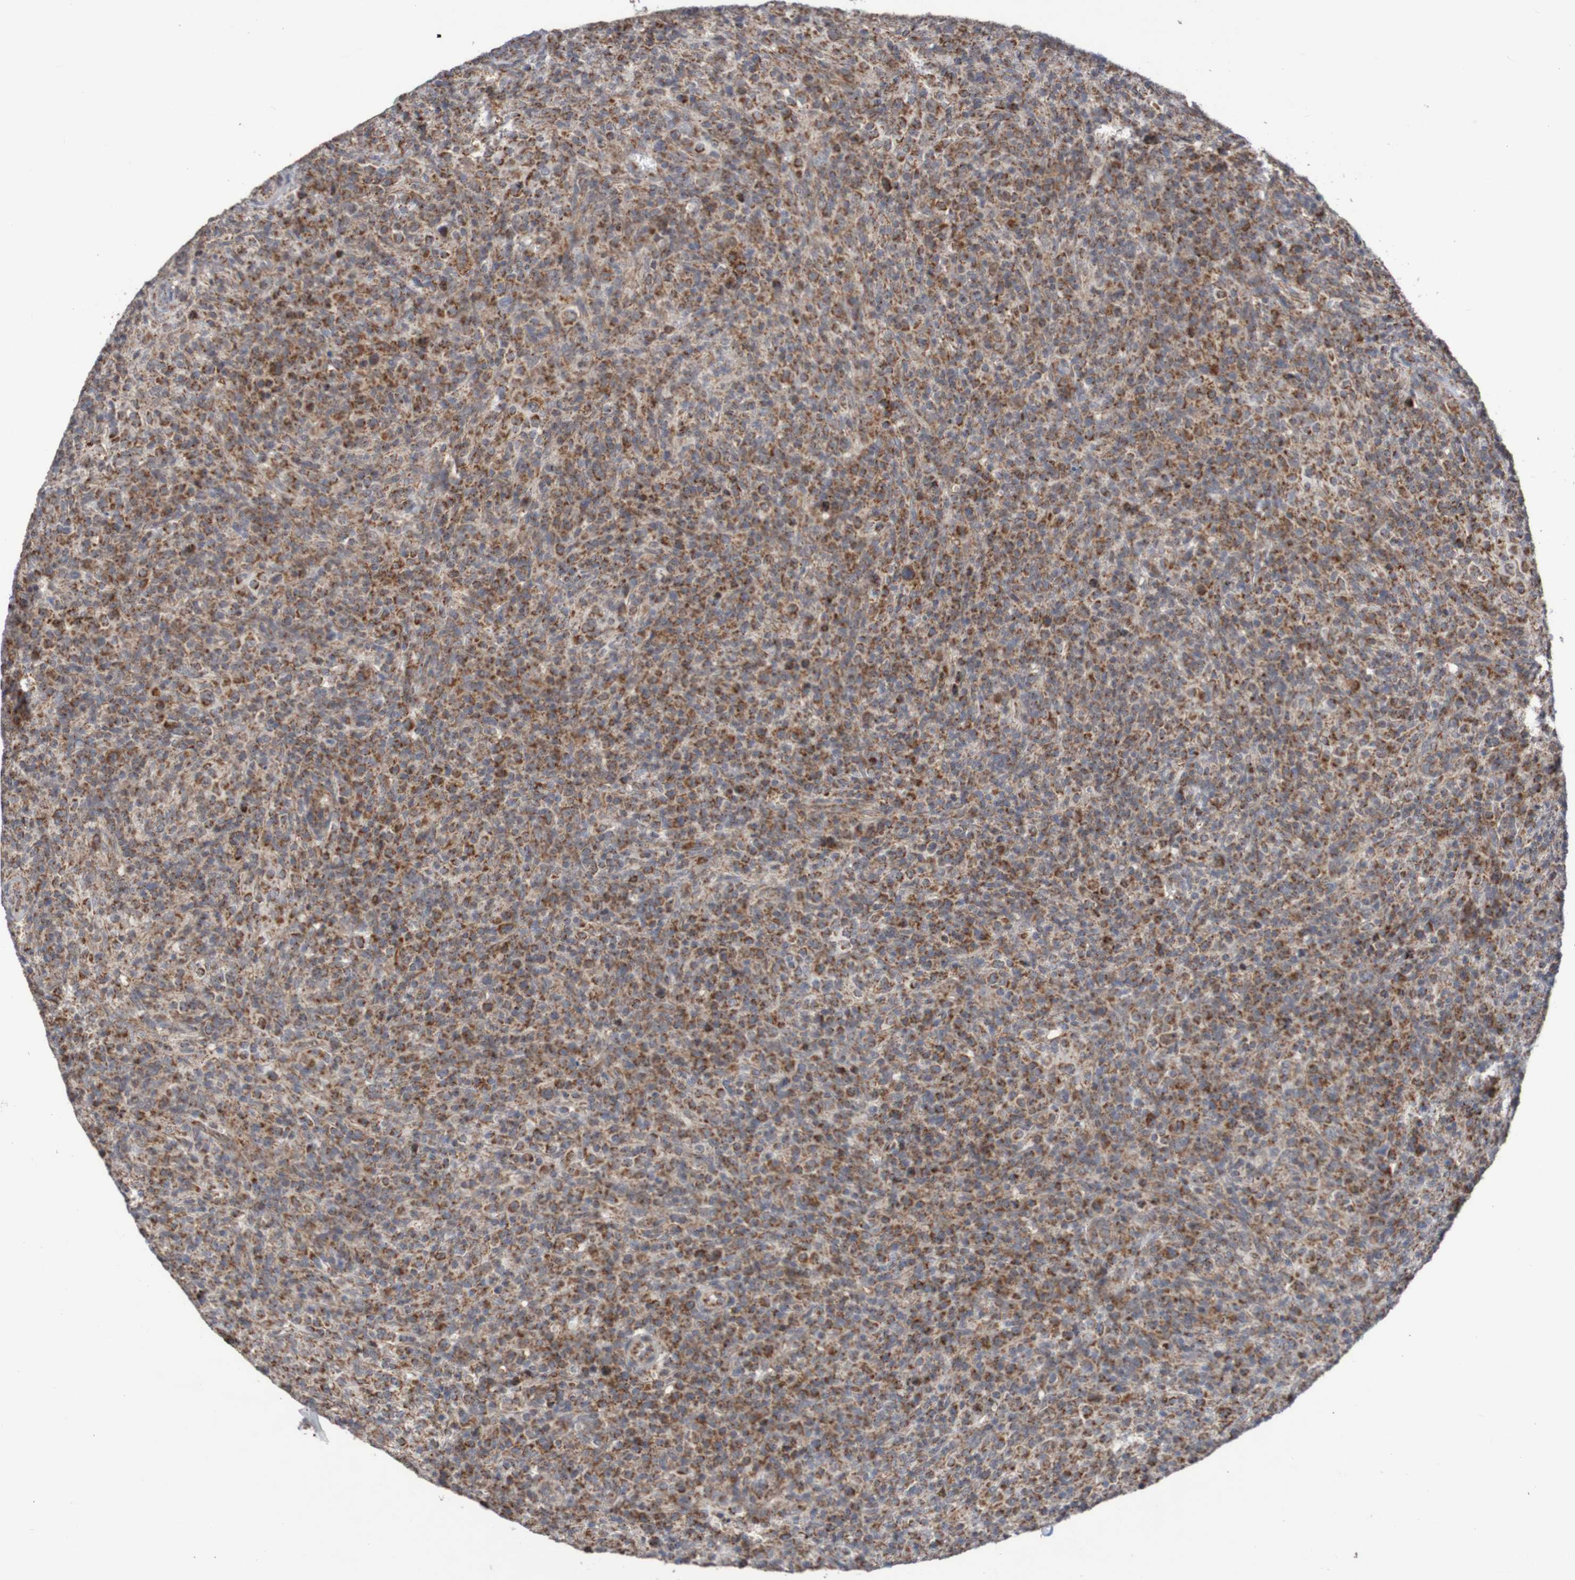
{"staining": {"intensity": "moderate", "quantity": ">75%", "location": "cytoplasmic/membranous"}, "tissue": "lymphoma", "cell_type": "Tumor cells", "image_type": "cancer", "snomed": [{"axis": "morphology", "description": "Malignant lymphoma, non-Hodgkin's type, High grade"}, {"axis": "topography", "description": "Lymph node"}], "caption": "IHC image of human high-grade malignant lymphoma, non-Hodgkin's type stained for a protein (brown), which exhibits medium levels of moderate cytoplasmic/membranous expression in approximately >75% of tumor cells.", "gene": "DVL1", "patient": {"sex": "female", "age": 76}}